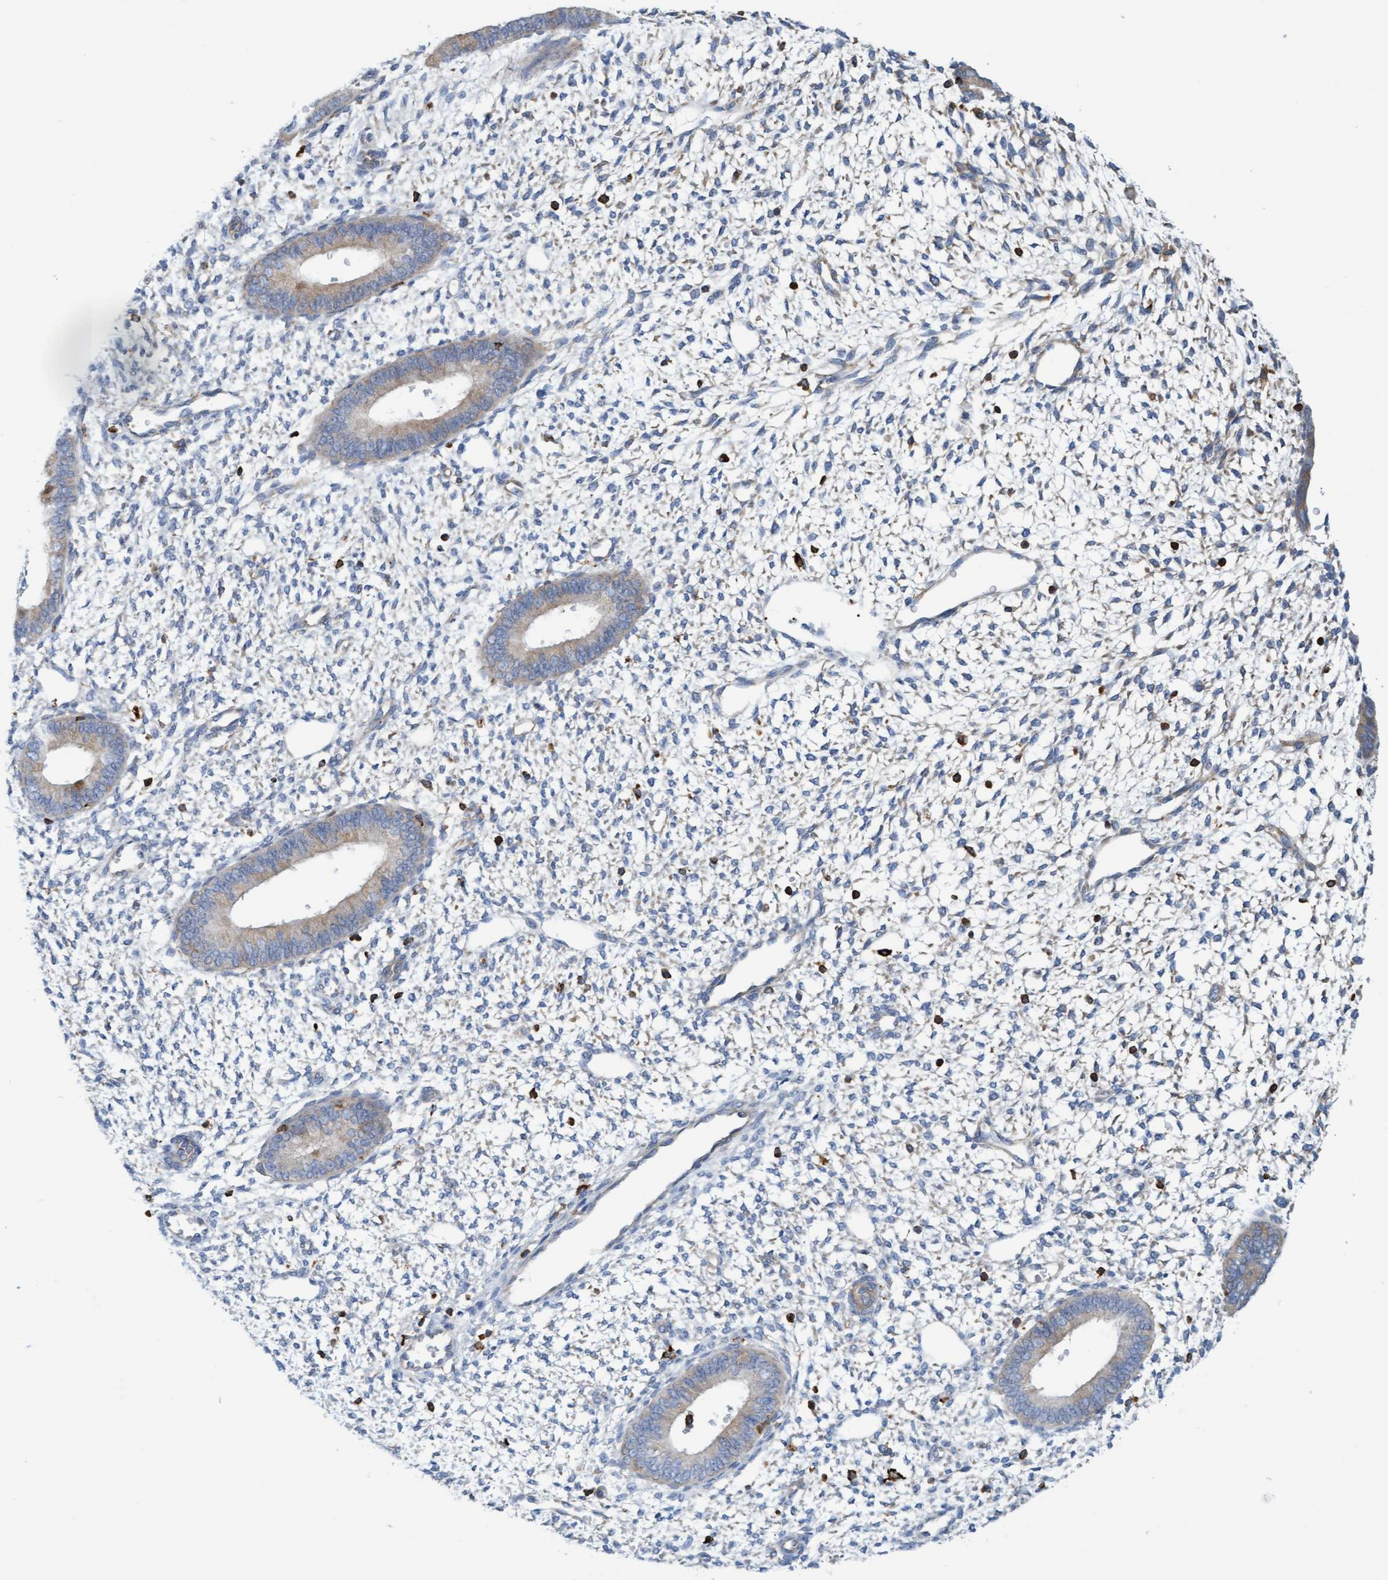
{"staining": {"intensity": "negative", "quantity": "none", "location": "none"}, "tissue": "endometrium", "cell_type": "Cells in endometrial stroma", "image_type": "normal", "snomed": [{"axis": "morphology", "description": "Normal tissue, NOS"}, {"axis": "topography", "description": "Endometrium"}], "caption": "The immunohistochemistry histopathology image has no significant expression in cells in endometrial stroma of endometrium.", "gene": "FNBP1", "patient": {"sex": "female", "age": 46}}